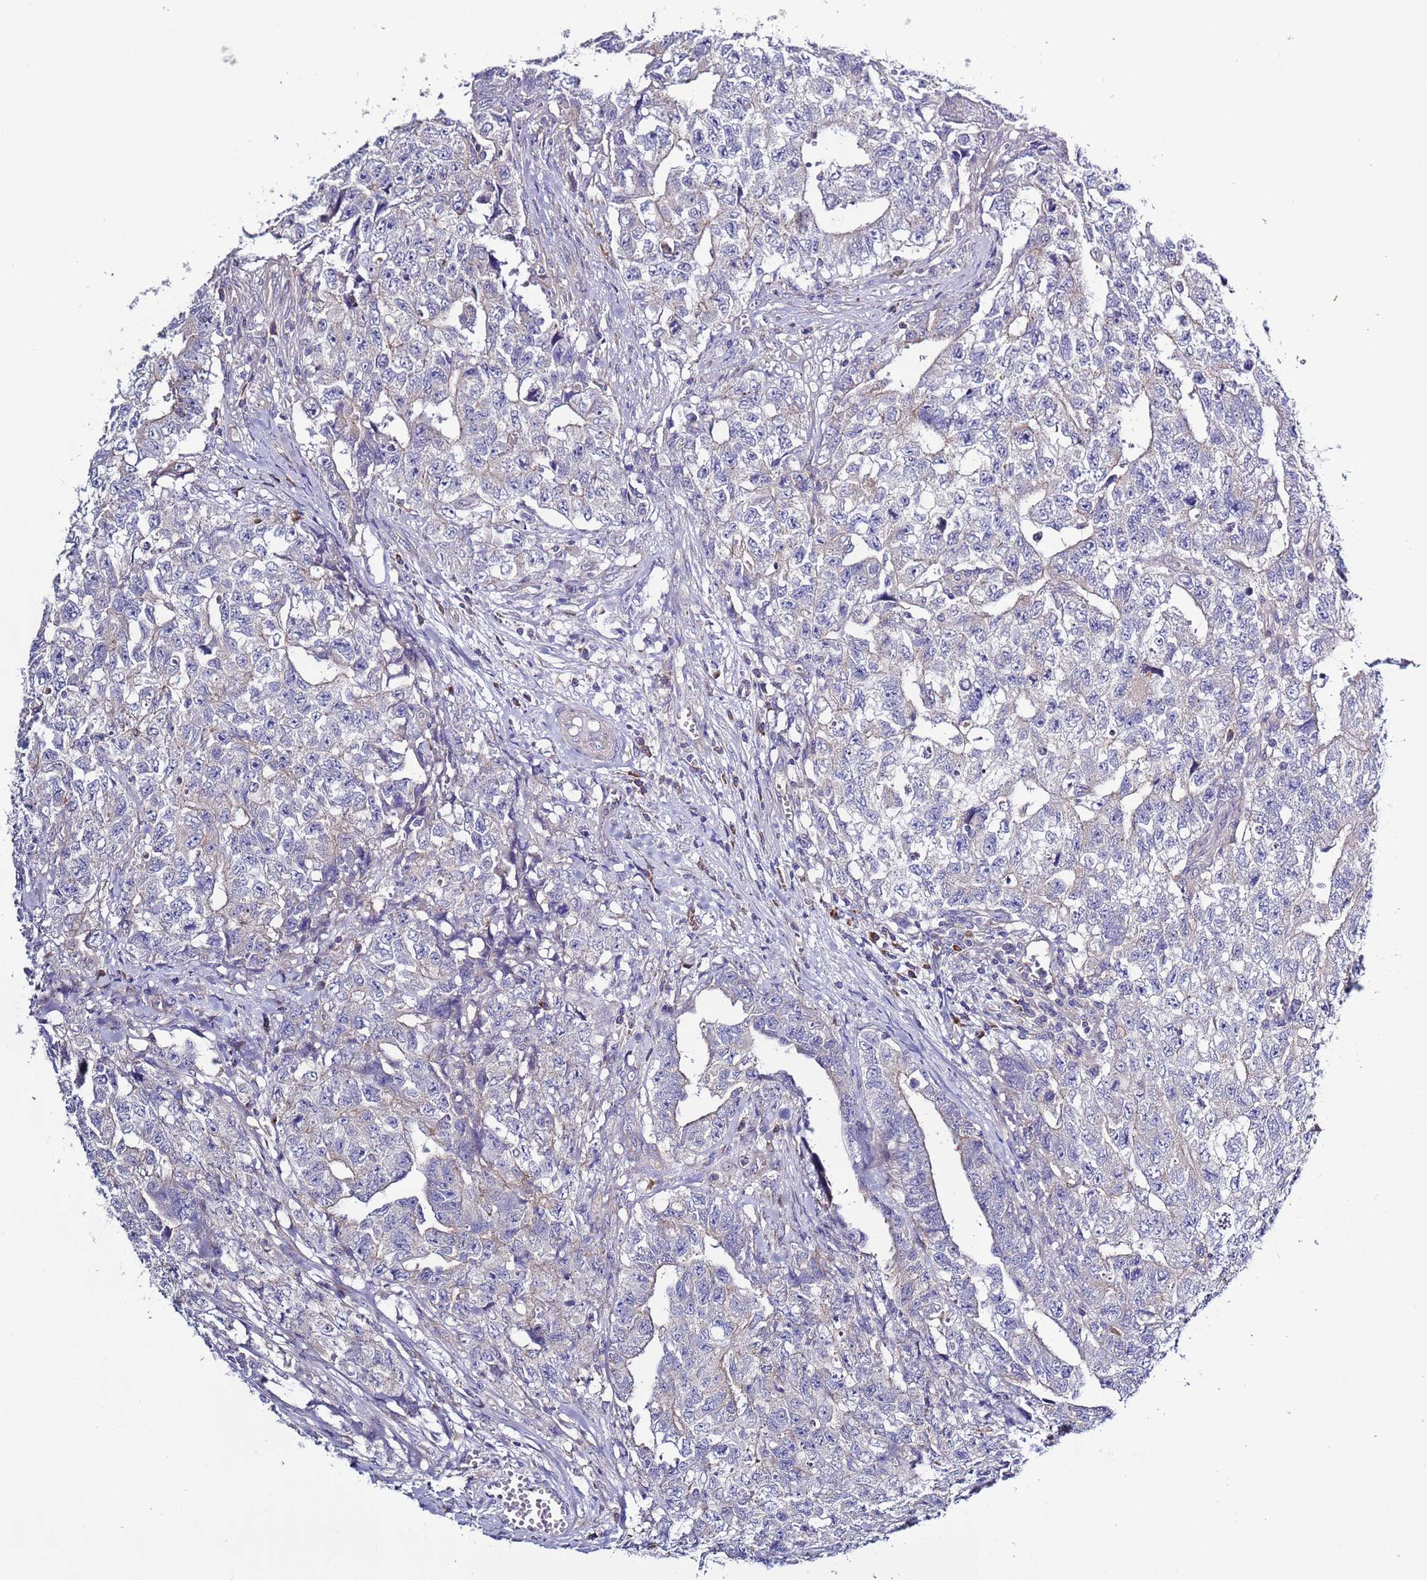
{"staining": {"intensity": "negative", "quantity": "none", "location": "none"}, "tissue": "testis cancer", "cell_type": "Tumor cells", "image_type": "cancer", "snomed": [{"axis": "morphology", "description": "Carcinoma, Embryonal, NOS"}, {"axis": "topography", "description": "Testis"}], "caption": "IHC histopathology image of neoplastic tissue: testis cancer (embryonal carcinoma) stained with DAB shows no significant protein staining in tumor cells.", "gene": "SPCS1", "patient": {"sex": "male", "age": 31}}